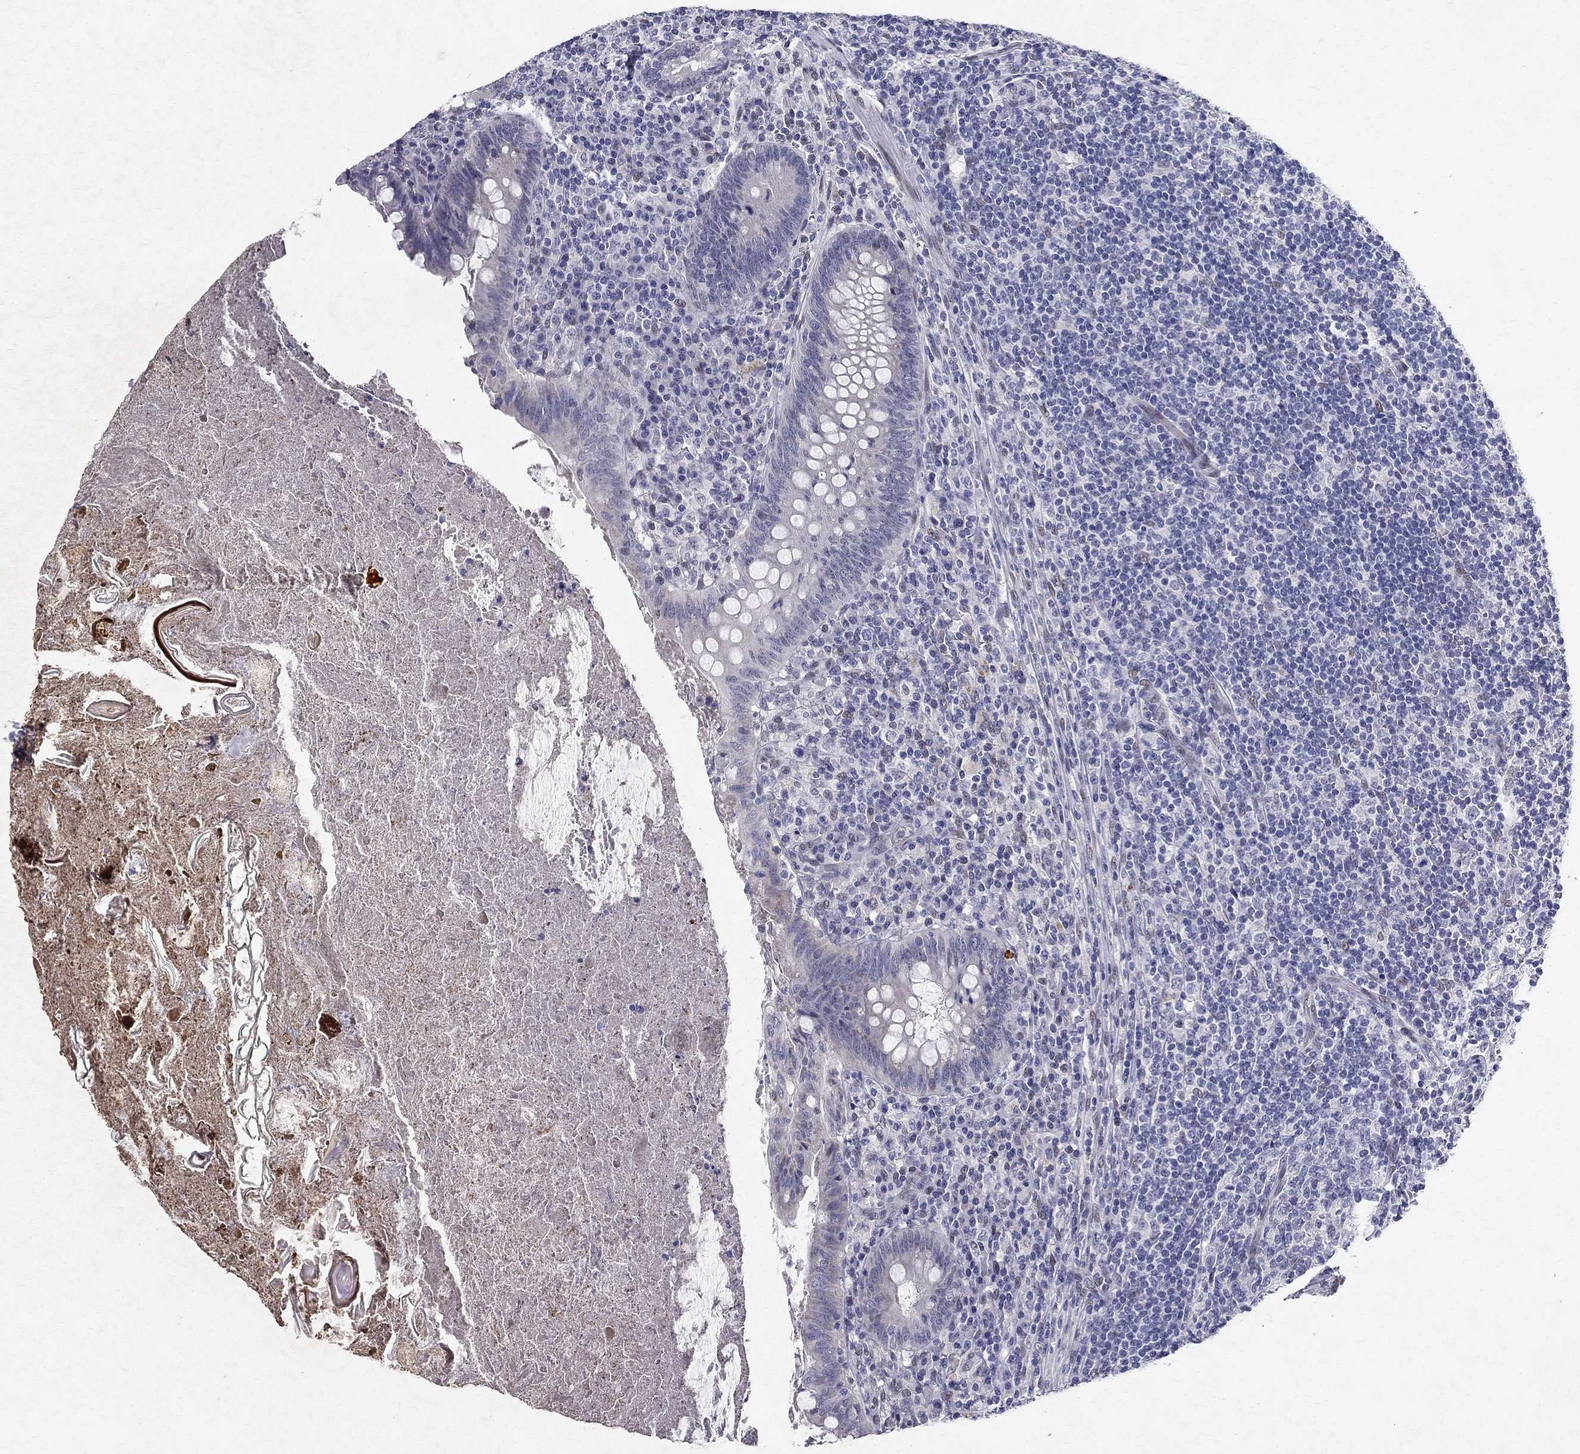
{"staining": {"intensity": "negative", "quantity": "none", "location": "none"}, "tissue": "appendix", "cell_type": "Glandular cells", "image_type": "normal", "snomed": [{"axis": "morphology", "description": "Normal tissue, NOS"}, {"axis": "topography", "description": "Appendix"}], "caption": "The immunohistochemistry (IHC) photomicrograph has no significant staining in glandular cells of appendix.", "gene": "RBFOX1", "patient": {"sex": "male", "age": 47}}